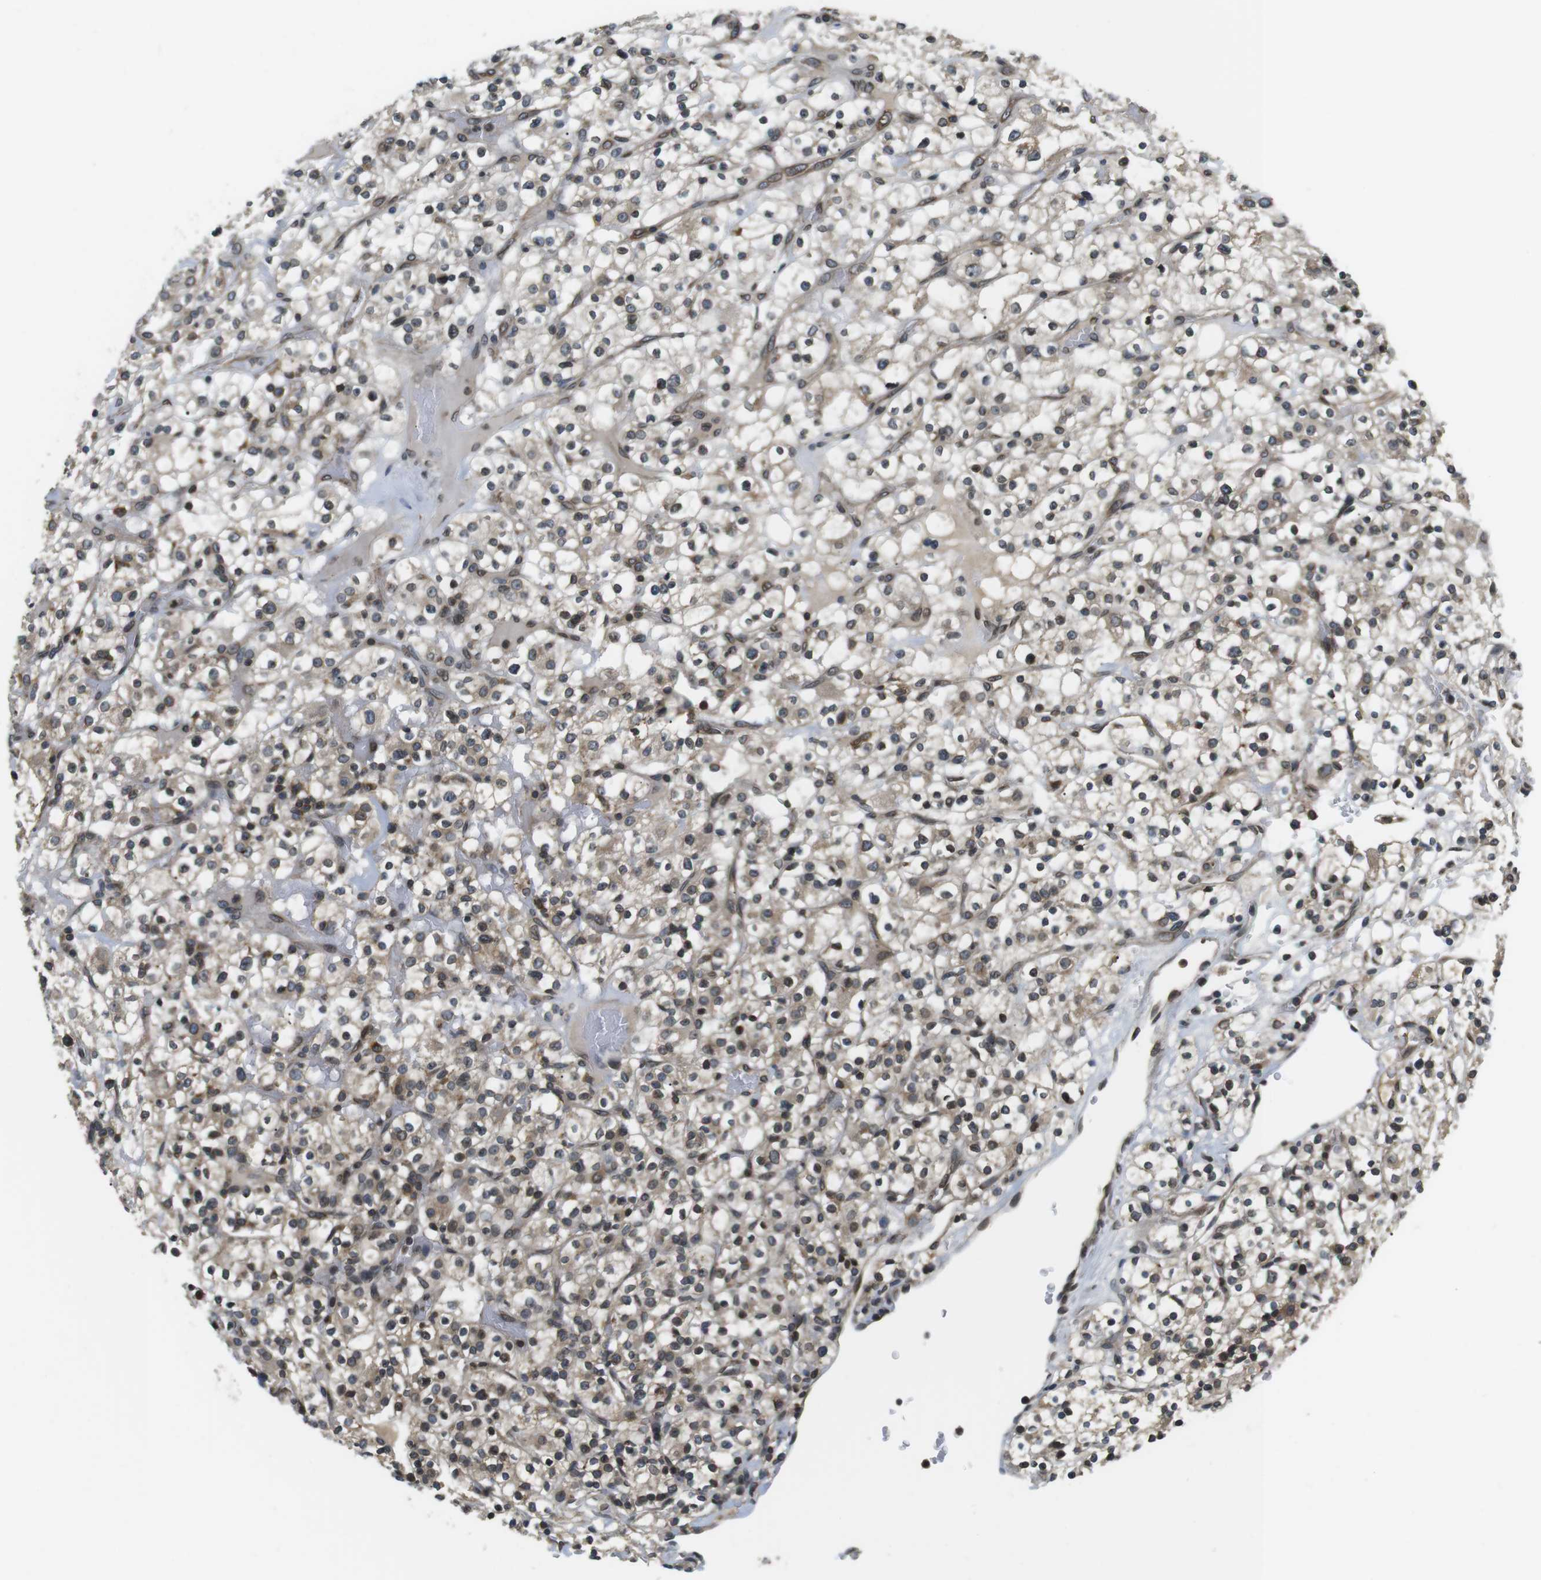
{"staining": {"intensity": "moderate", "quantity": "25%-75%", "location": "cytoplasmic/membranous,nuclear"}, "tissue": "renal cancer", "cell_type": "Tumor cells", "image_type": "cancer", "snomed": [{"axis": "morphology", "description": "Normal tissue, NOS"}, {"axis": "morphology", "description": "Adenocarcinoma, NOS"}, {"axis": "topography", "description": "Kidney"}], "caption": "Renal cancer (adenocarcinoma) tissue reveals moderate cytoplasmic/membranous and nuclear expression in about 25%-75% of tumor cells, visualized by immunohistochemistry.", "gene": "TMX4", "patient": {"sex": "female", "age": 72}}